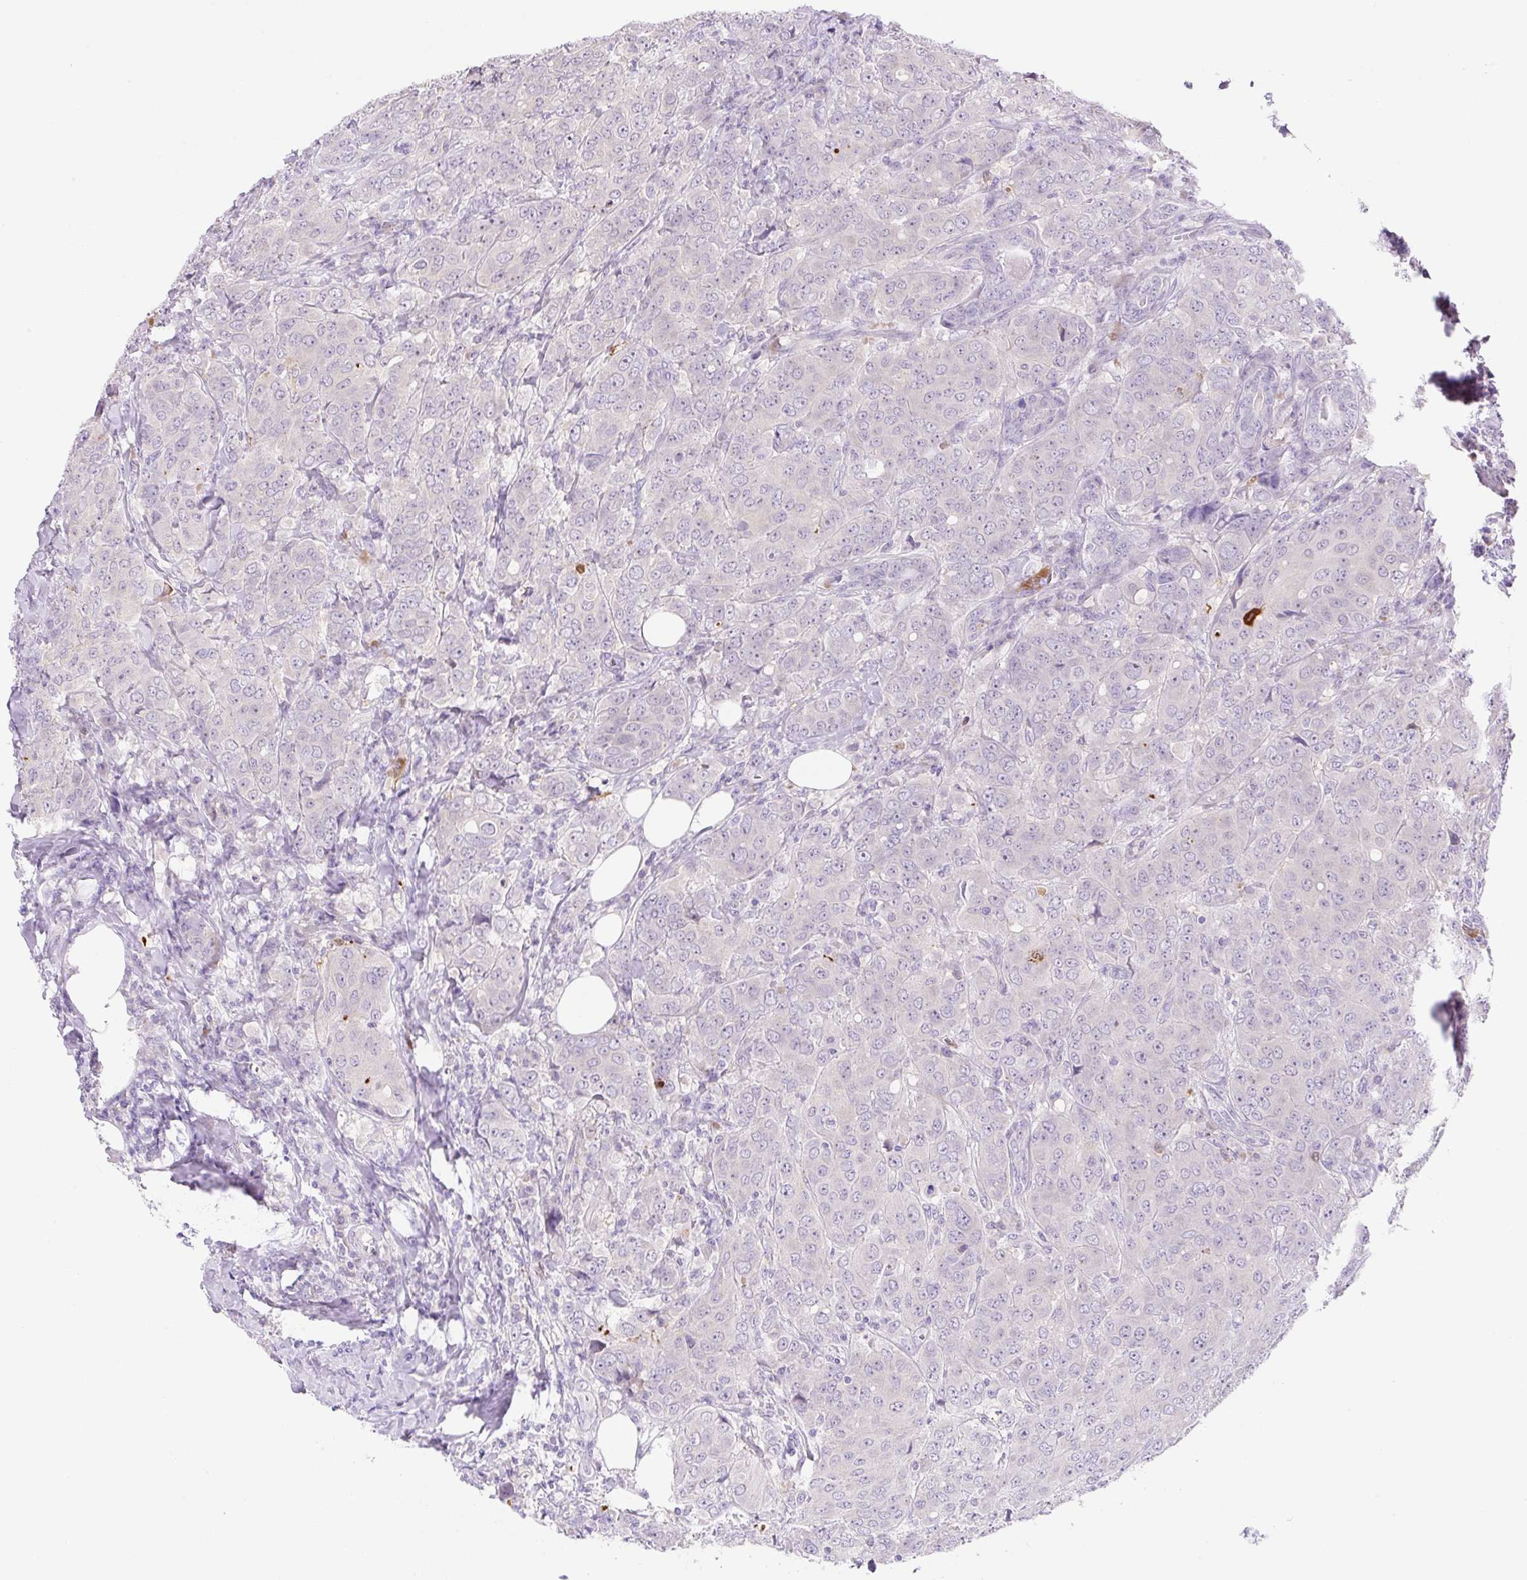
{"staining": {"intensity": "negative", "quantity": "none", "location": "none"}, "tissue": "breast cancer", "cell_type": "Tumor cells", "image_type": "cancer", "snomed": [{"axis": "morphology", "description": "Duct carcinoma"}, {"axis": "topography", "description": "Breast"}], "caption": "Invasive ductal carcinoma (breast) was stained to show a protein in brown. There is no significant staining in tumor cells.", "gene": "NDST3", "patient": {"sex": "female", "age": 43}}